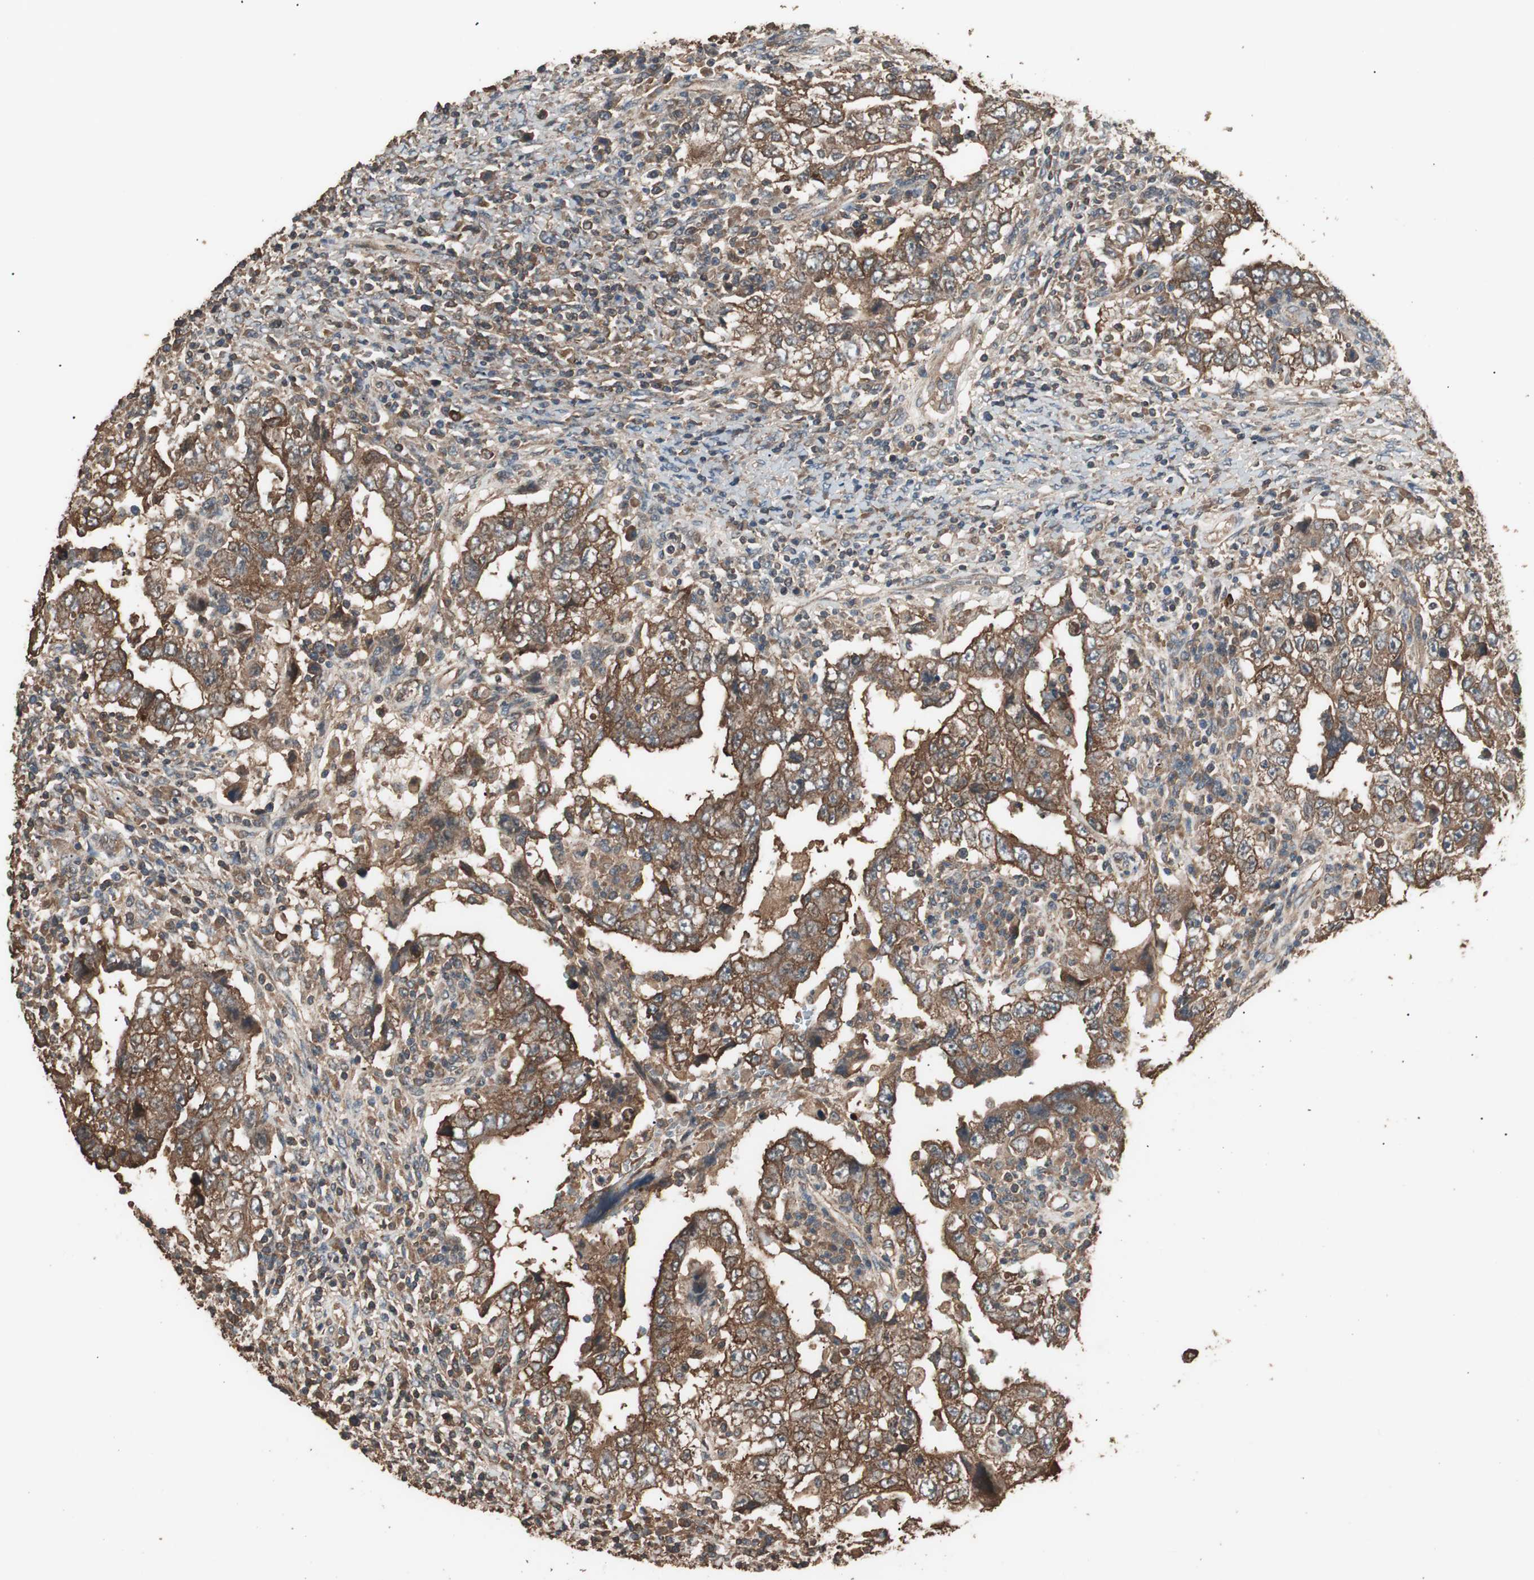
{"staining": {"intensity": "moderate", "quantity": ">75%", "location": "cytoplasmic/membranous"}, "tissue": "testis cancer", "cell_type": "Tumor cells", "image_type": "cancer", "snomed": [{"axis": "morphology", "description": "Carcinoma, Embryonal, NOS"}, {"axis": "topography", "description": "Testis"}], "caption": "Immunohistochemistry (IHC) (DAB) staining of testis cancer (embryonal carcinoma) exhibits moderate cytoplasmic/membranous protein positivity in approximately >75% of tumor cells. (DAB (3,3'-diaminobenzidine) = brown stain, brightfield microscopy at high magnification).", "gene": "CCN4", "patient": {"sex": "male", "age": 26}}